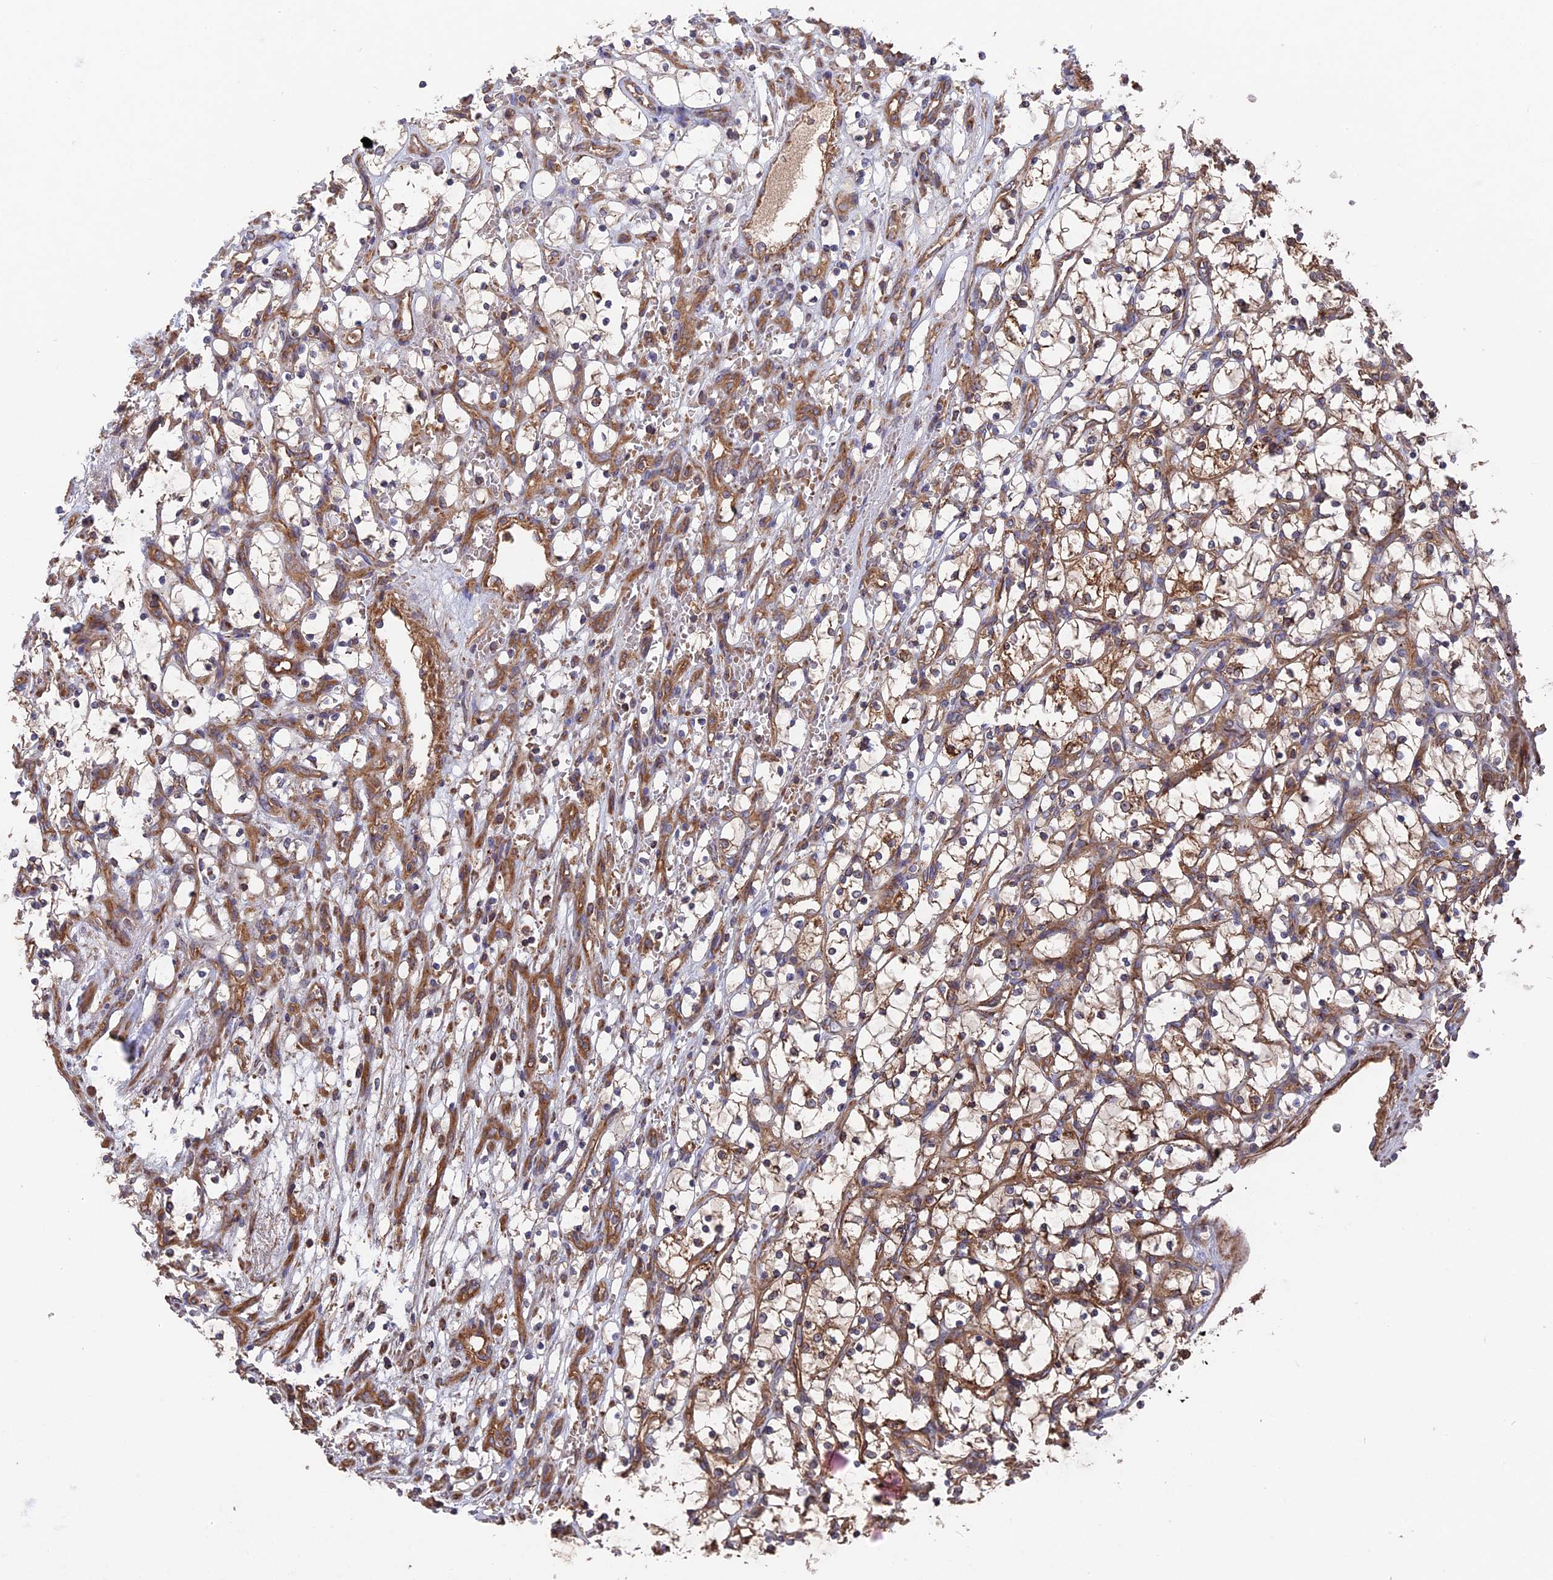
{"staining": {"intensity": "moderate", "quantity": ">75%", "location": "cytoplasmic/membranous"}, "tissue": "renal cancer", "cell_type": "Tumor cells", "image_type": "cancer", "snomed": [{"axis": "morphology", "description": "Adenocarcinoma, NOS"}, {"axis": "topography", "description": "Kidney"}], "caption": "Protein expression analysis of renal cancer shows moderate cytoplasmic/membranous expression in approximately >75% of tumor cells.", "gene": "TELO2", "patient": {"sex": "female", "age": 69}}